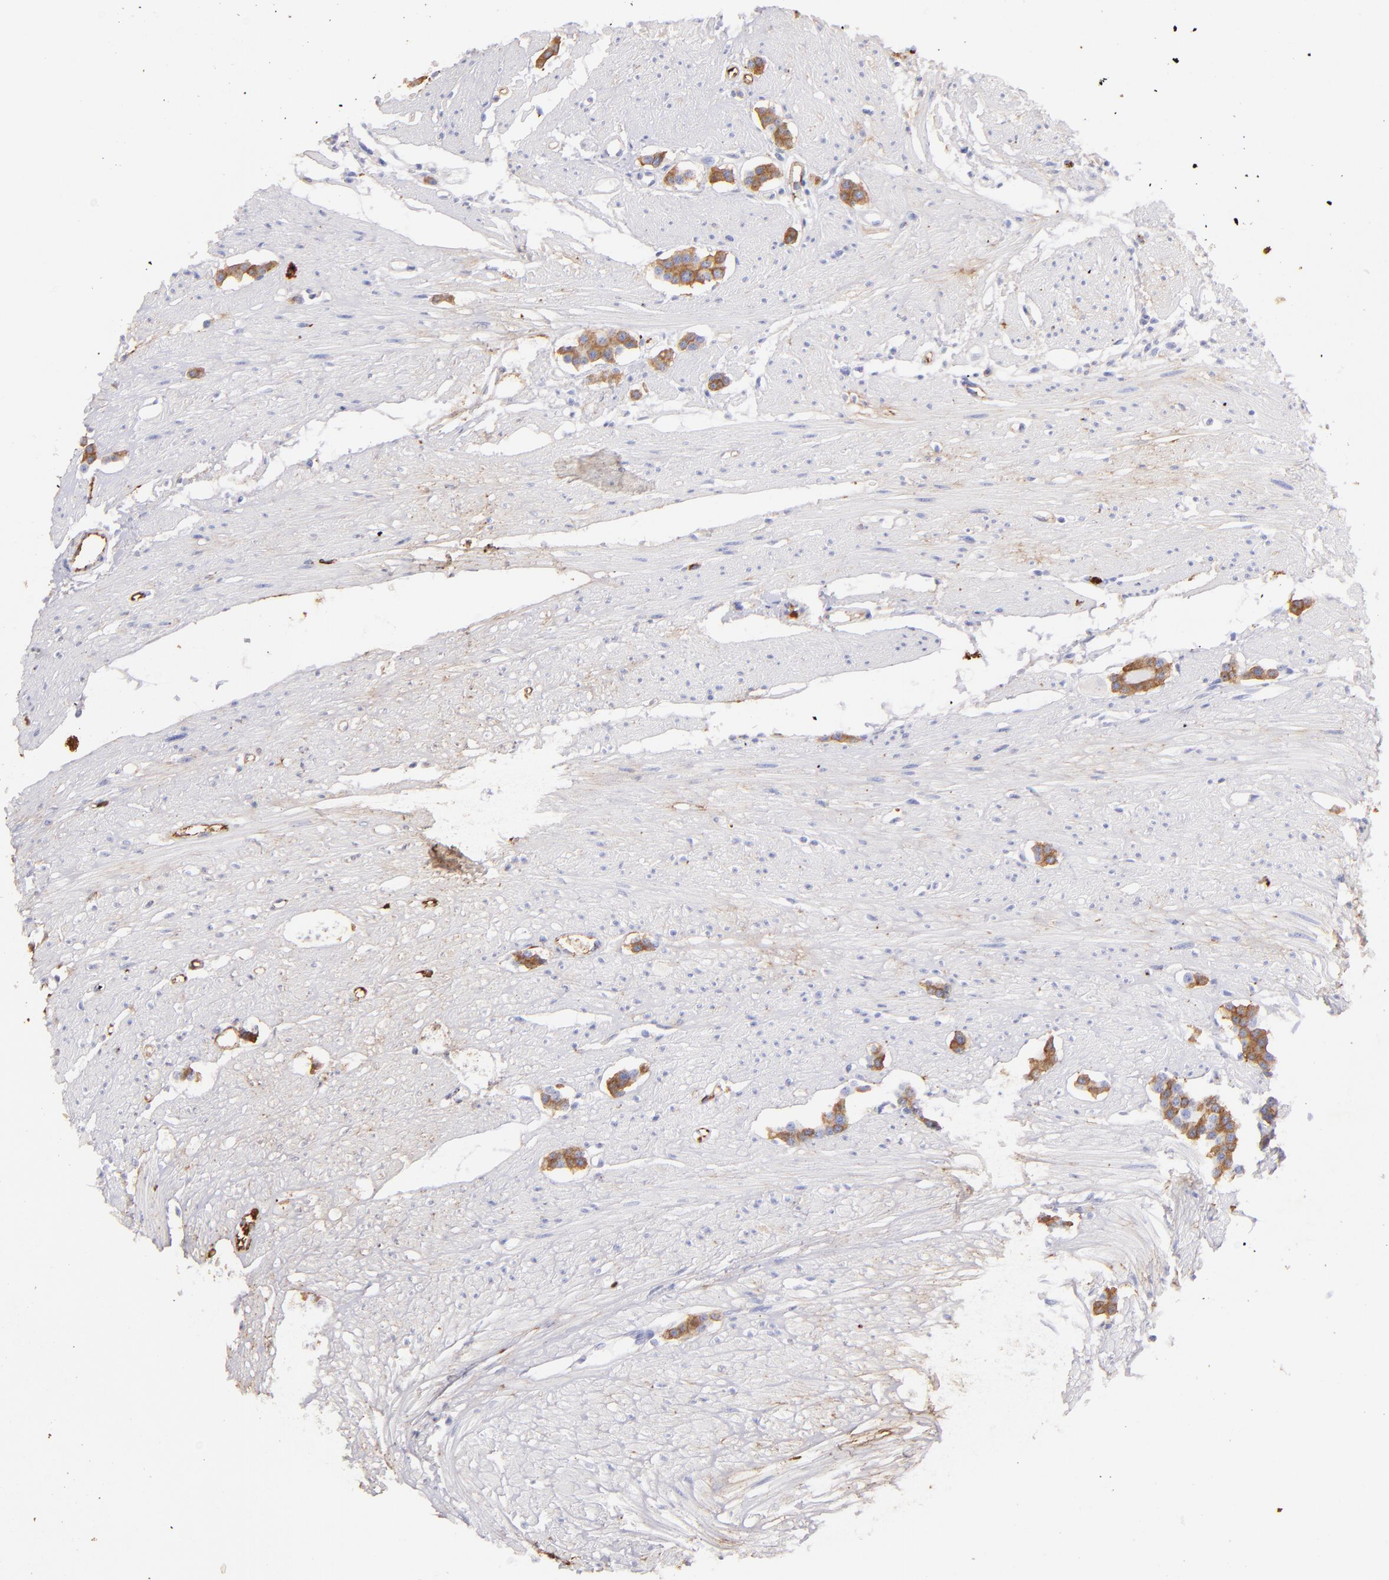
{"staining": {"intensity": "moderate", "quantity": ">75%", "location": "cytoplasmic/membranous"}, "tissue": "carcinoid", "cell_type": "Tumor cells", "image_type": "cancer", "snomed": [{"axis": "morphology", "description": "Carcinoid, malignant, NOS"}, {"axis": "topography", "description": "Small intestine"}], "caption": "Immunohistochemical staining of human carcinoid (malignant) exhibits medium levels of moderate cytoplasmic/membranous protein positivity in about >75% of tumor cells.", "gene": "FGB", "patient": {"sex": "male", "age": 60}}